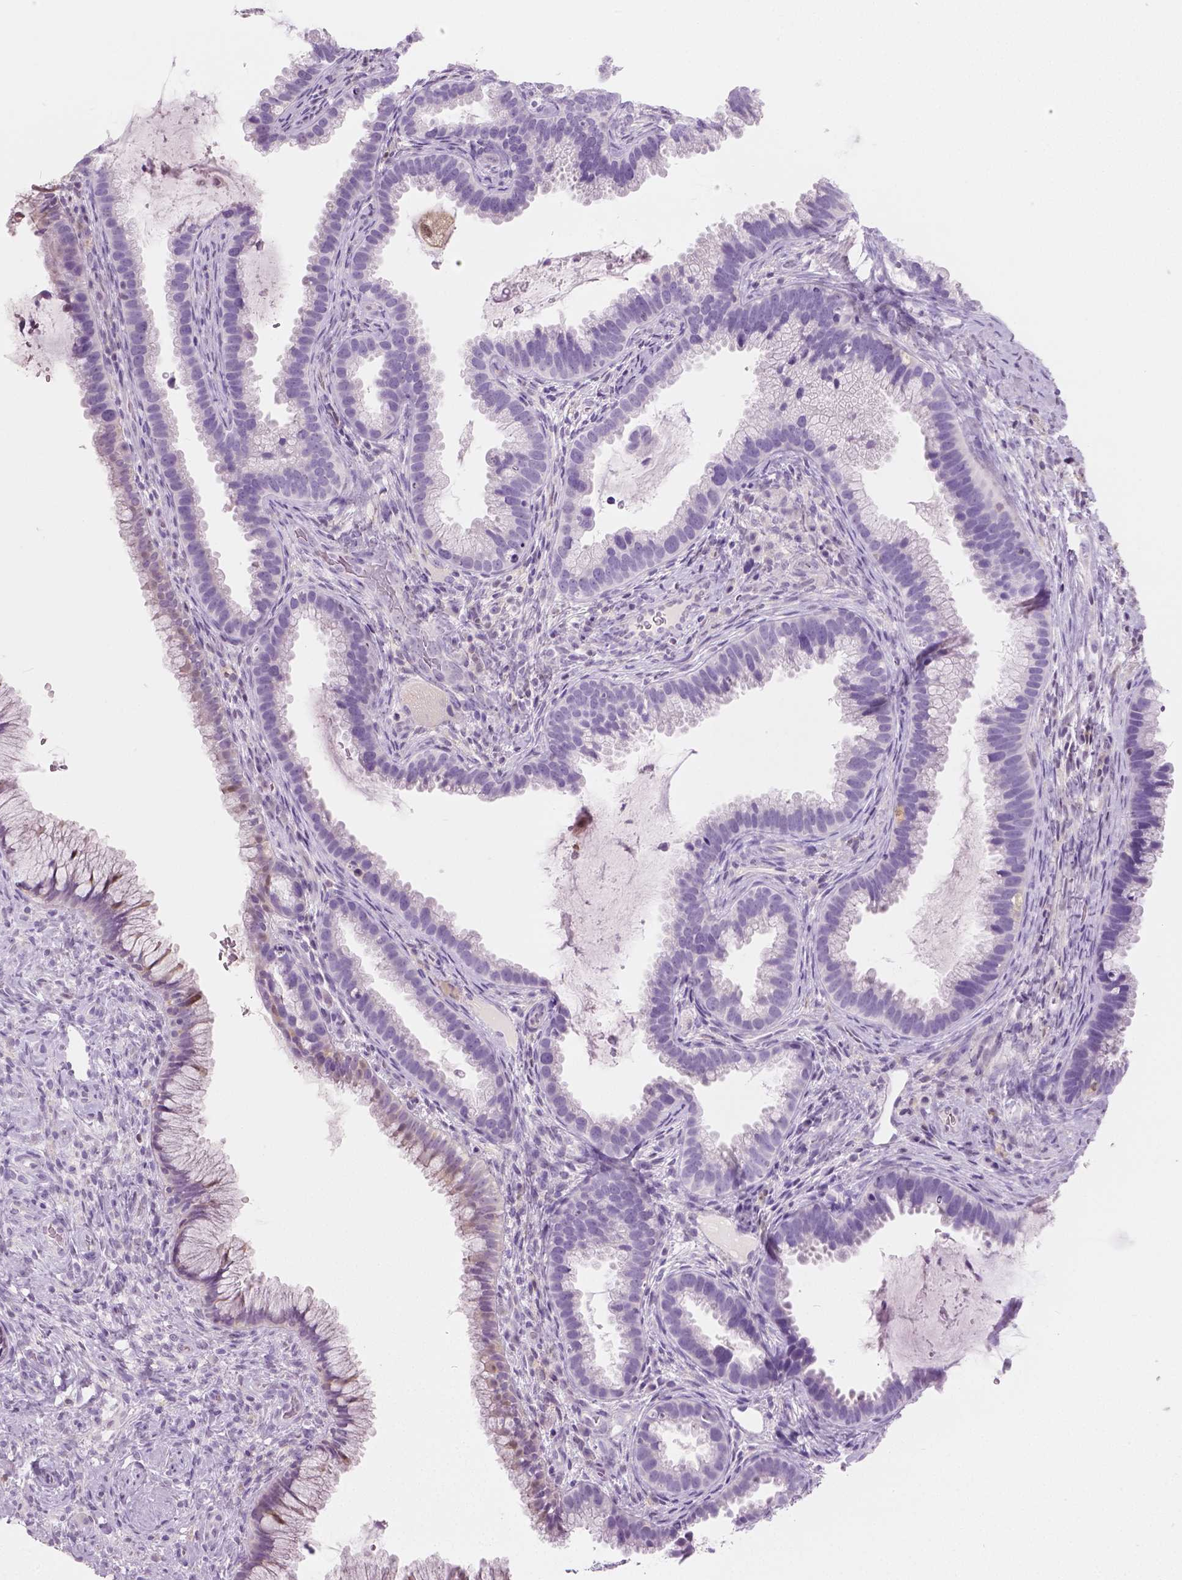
{"staining": {"intensity": "negative", "quantity": "none", "location": "none"}, "tissue": "cervix", "cell_type": "Glandular cells", "image_type": "normal", "snomed": [{"axis": "morphology", "description": "Normal tissue, NOS"}, {"axis": "topography", "description": "Cervix"}], "caption": "This is an IHC histopathology image of unremarkable human cervix. There is no staining in glandular cells.", "gene": "GALM", "patient": {"sex": "female", "age": 34}}